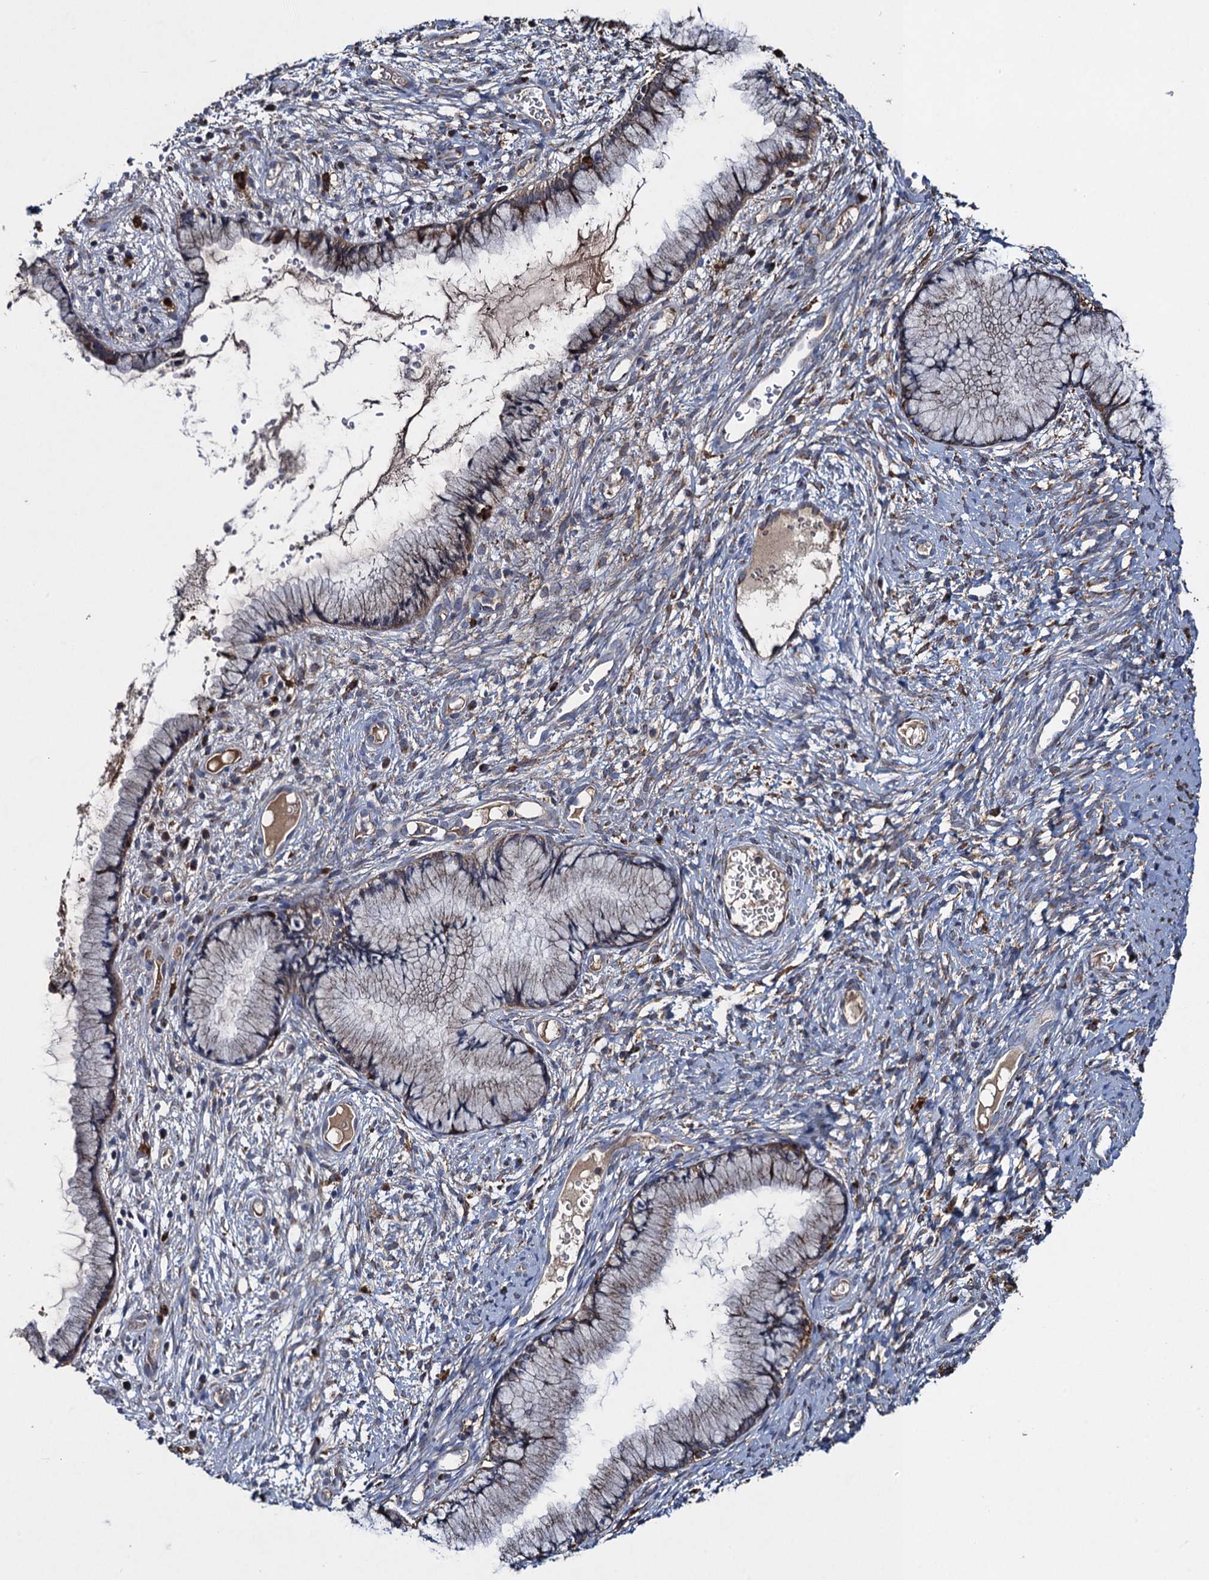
{"staining": {"intensity": "moderate", "quantity": "<25%", "location": "cytoplasmic/membranous"}, "tissue": "cervix", "cell_type": "Glandular cells", "image_type": "normal", "snomed": [{"axis": "morphology", "description": "Normal tissue, NOS"}, {"axis": "topography", "description": "Cervix"}], "caption": "Immunohistochemistry (IHC) histopathology image of unremarkable cervix: cervix stained using immunohistochemistry (IHC) reveals low levels of moderate protein expression localized specifically in the cytoplasmic/membranous of glandular cells, appearing as a cytoplasmic/membranous brown color.", "gene": "TXNDC11", "patient": {"sex": "female", "age": 42}}